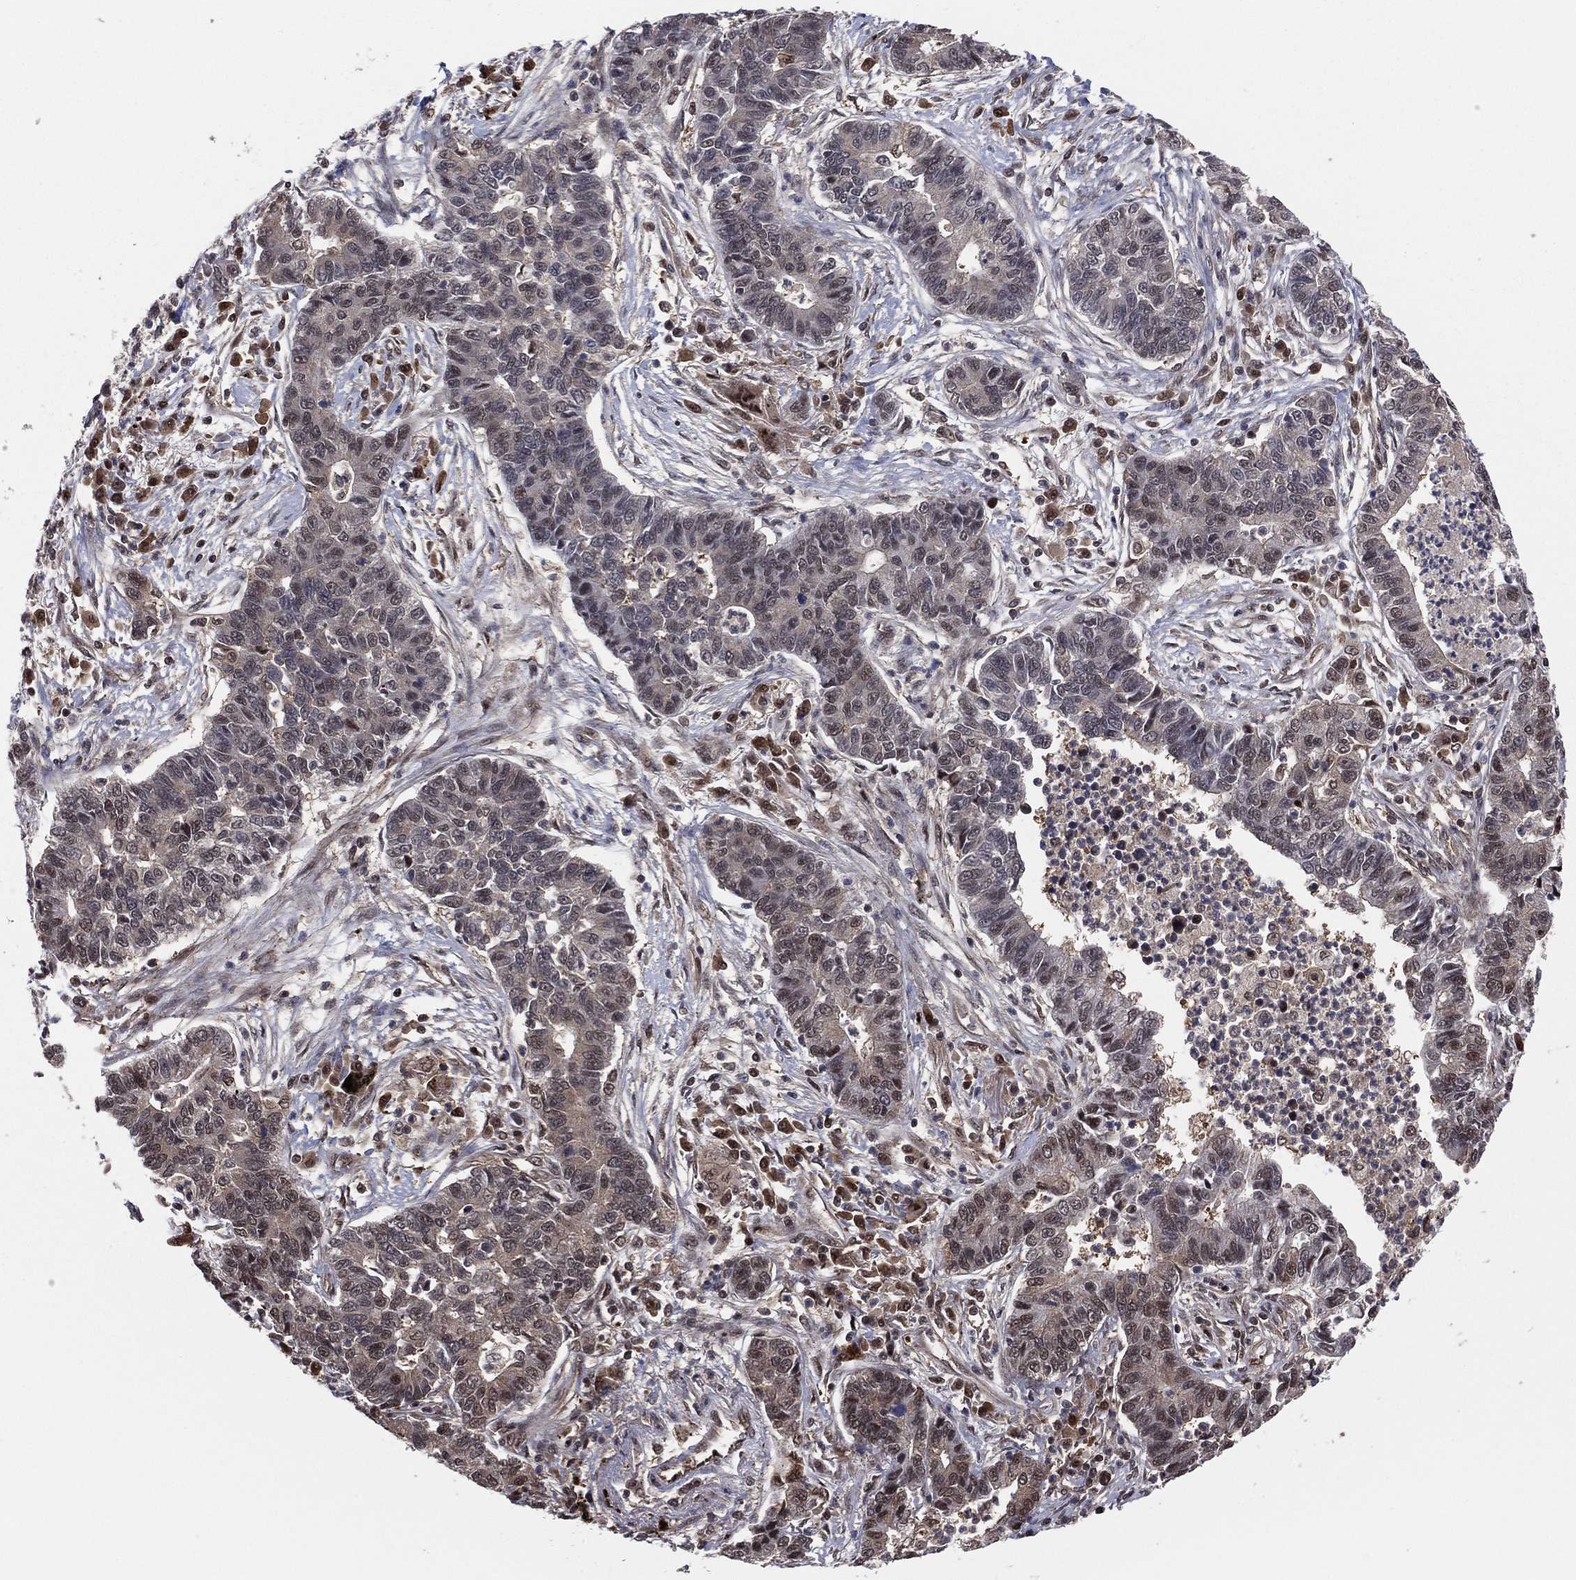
{"staining": {"intensity": "negative", "quantity": "none", "location": "none"}, "tissue": "lung cancer", "cell_type": "Tumor cells", "image_type": "cancer", "snomed": [{"axis": "morphology", "description": "Adenocarcinoma, NOS"}, {"axis": "topography", "description": "Lung"}], "caption": "Micrograph shows no protein staining in tumor cells of lung cancer (adenocarcinoma) tissue. (IHC, brightfield microscopy, high magnification).", "gene": "ICOSLG", "patient": {"sex": "female", "age": 57}}